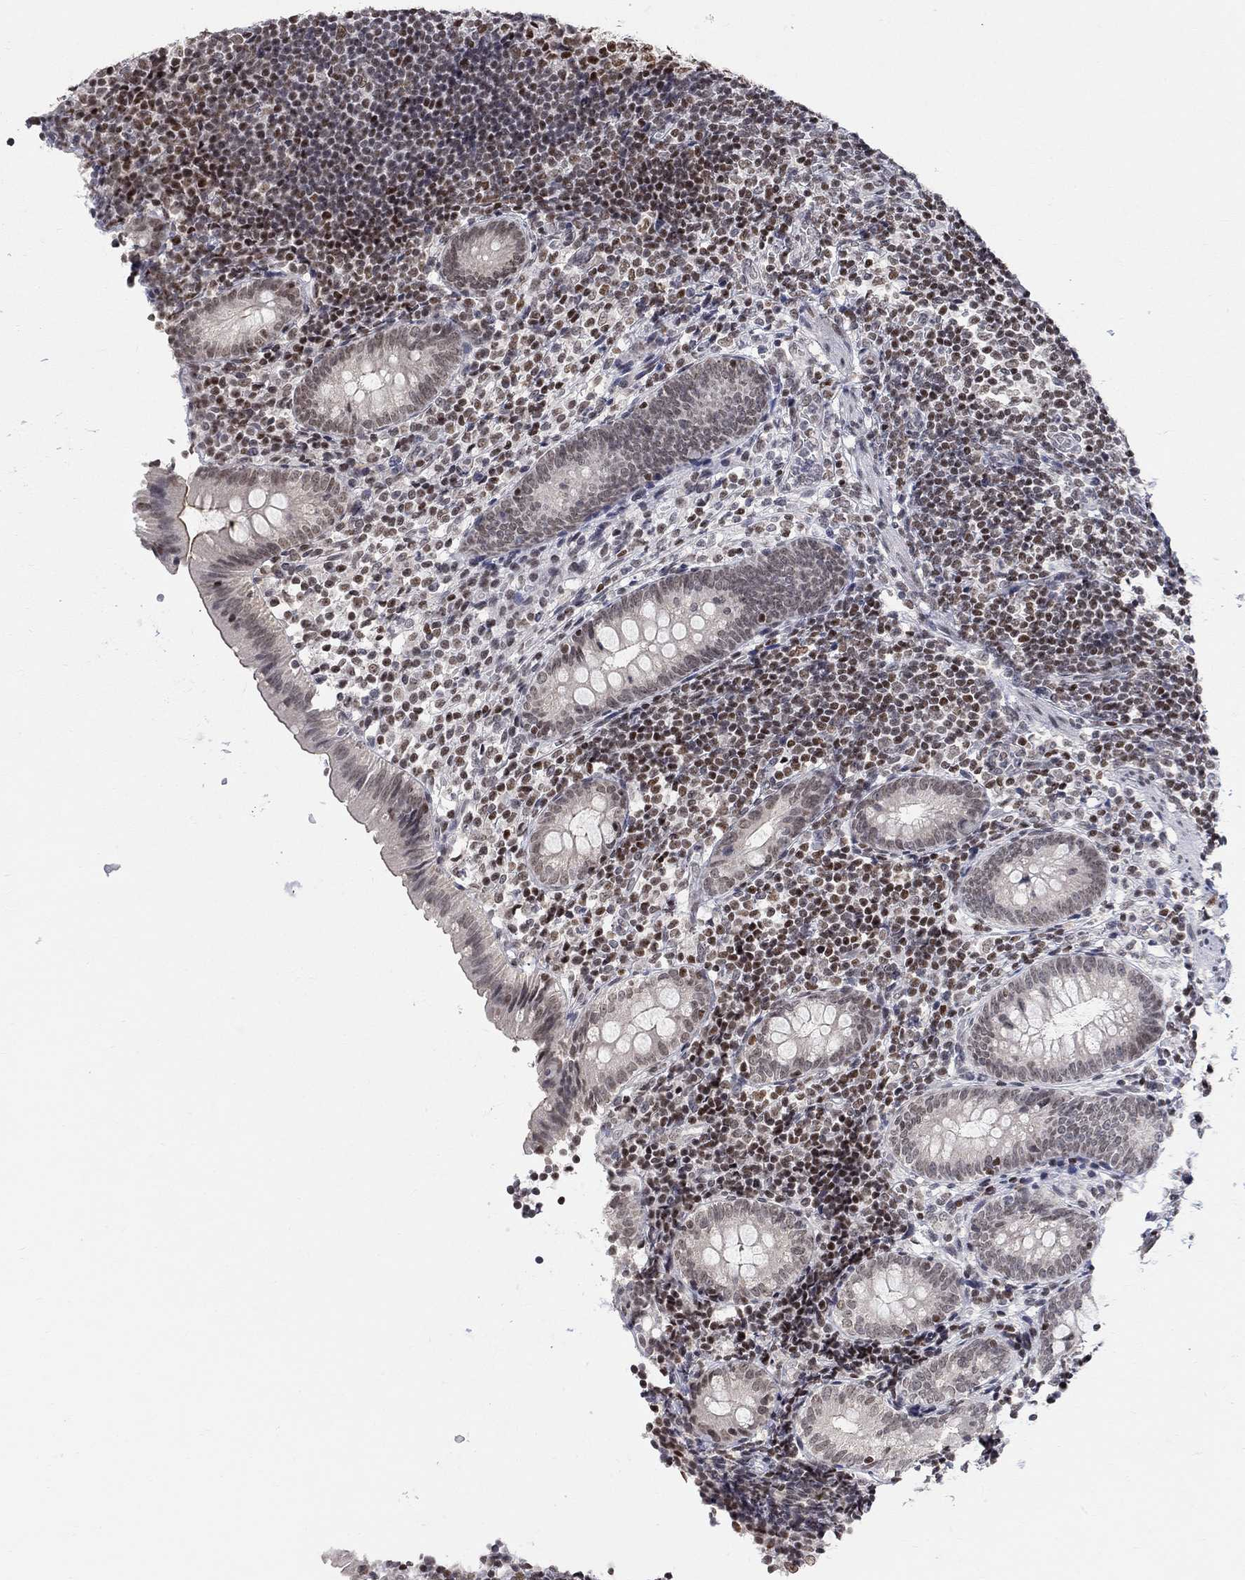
{"staining": {"intensity": "negative", "quantity": "none", "location": "none"}, "tissue": "appendix", "cell_type": "Glandular cells", "image_type": "normal", "snomed": [{"axis": "morphology", "description": "Normal tissue, NOS"}, {"axis": "topography", "description": "Appendix"}], "caption": "Immunohistochemical staining of normal human appendix displays no significant expression in glandular cells. The staining was performed using DAB to visualize the protein expression in brown, while the nuclei were stained in blue with hematoxylin (Magnification: 20x).", "gene": "KLF12", "patient": {"sex": "female", "age": 40}}